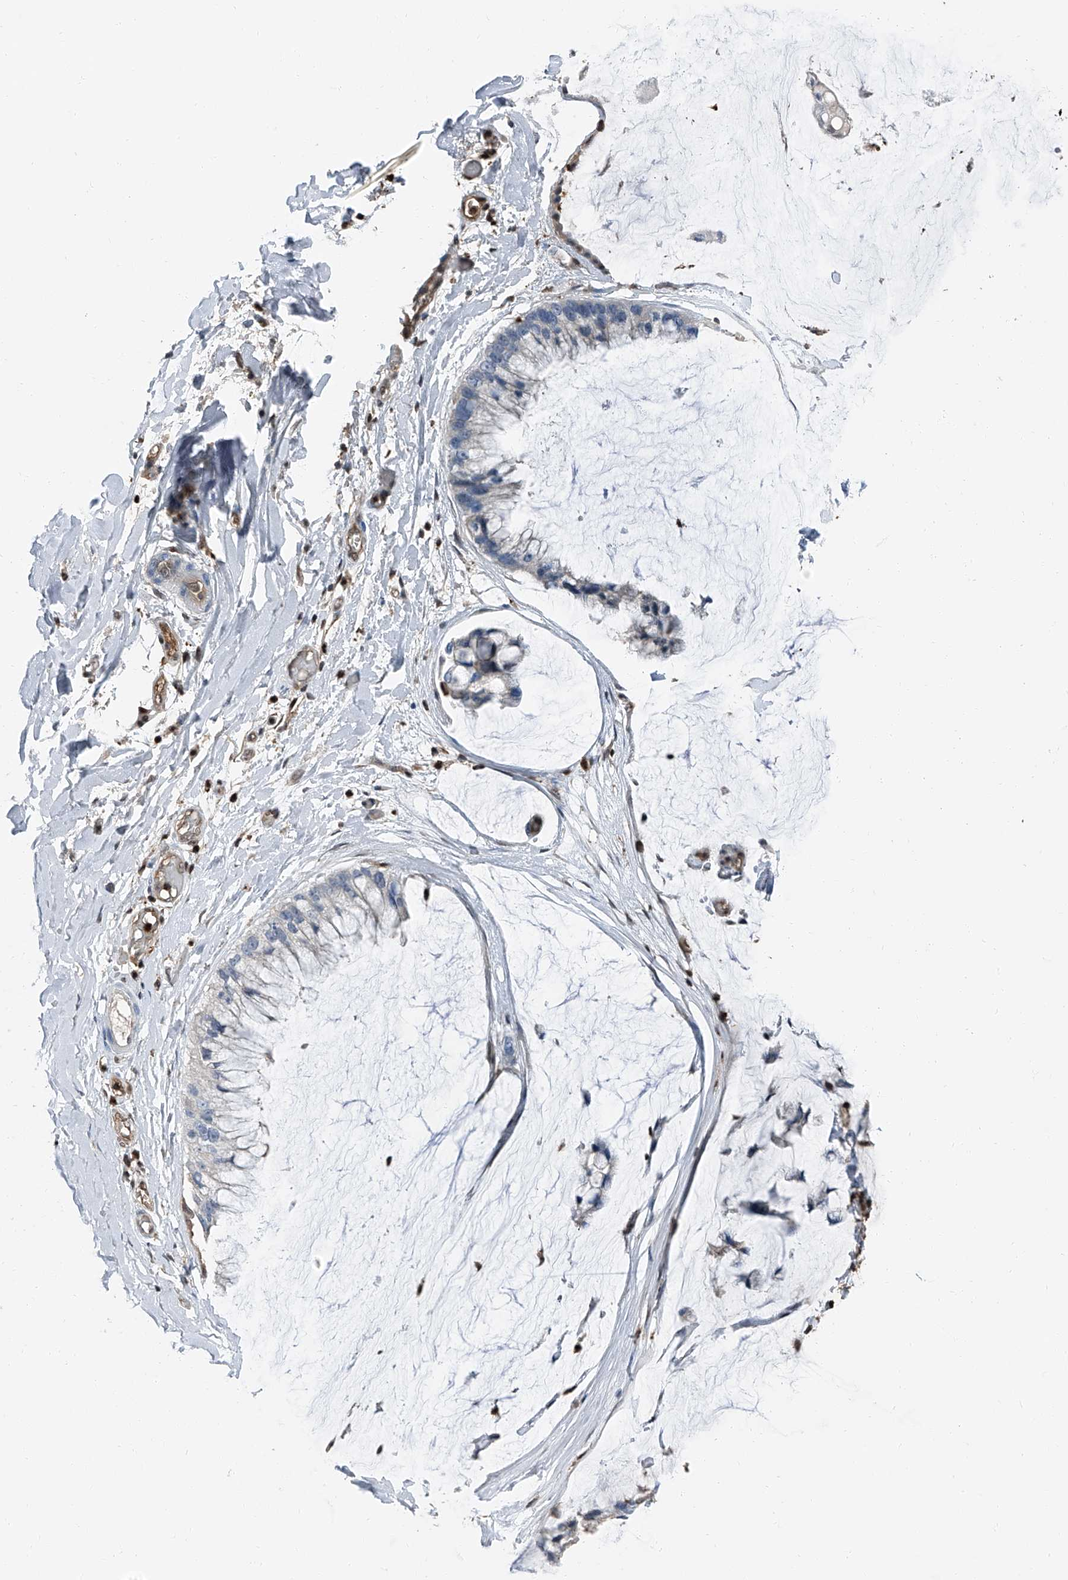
{"staining": {"intensity": "negative", "quantity": "none", "location": "none"}, "tissue": "ovarian cancer", "cell_type": "Tumor cells", "image_type": "cancer", "snomed": [{"axis": "morphology", "description": "Cystadenocarcinoma, mucinous, NOS"}, {"axis": "topography", "description": "Ovary"}], "caption": "Protein analysis of mucinous cystadenocarcinoma (ovarian) exhibits no significant staining in tumor cells.", "gene": "PSMB10", "patient": {"sex": "female", "age": 39}}